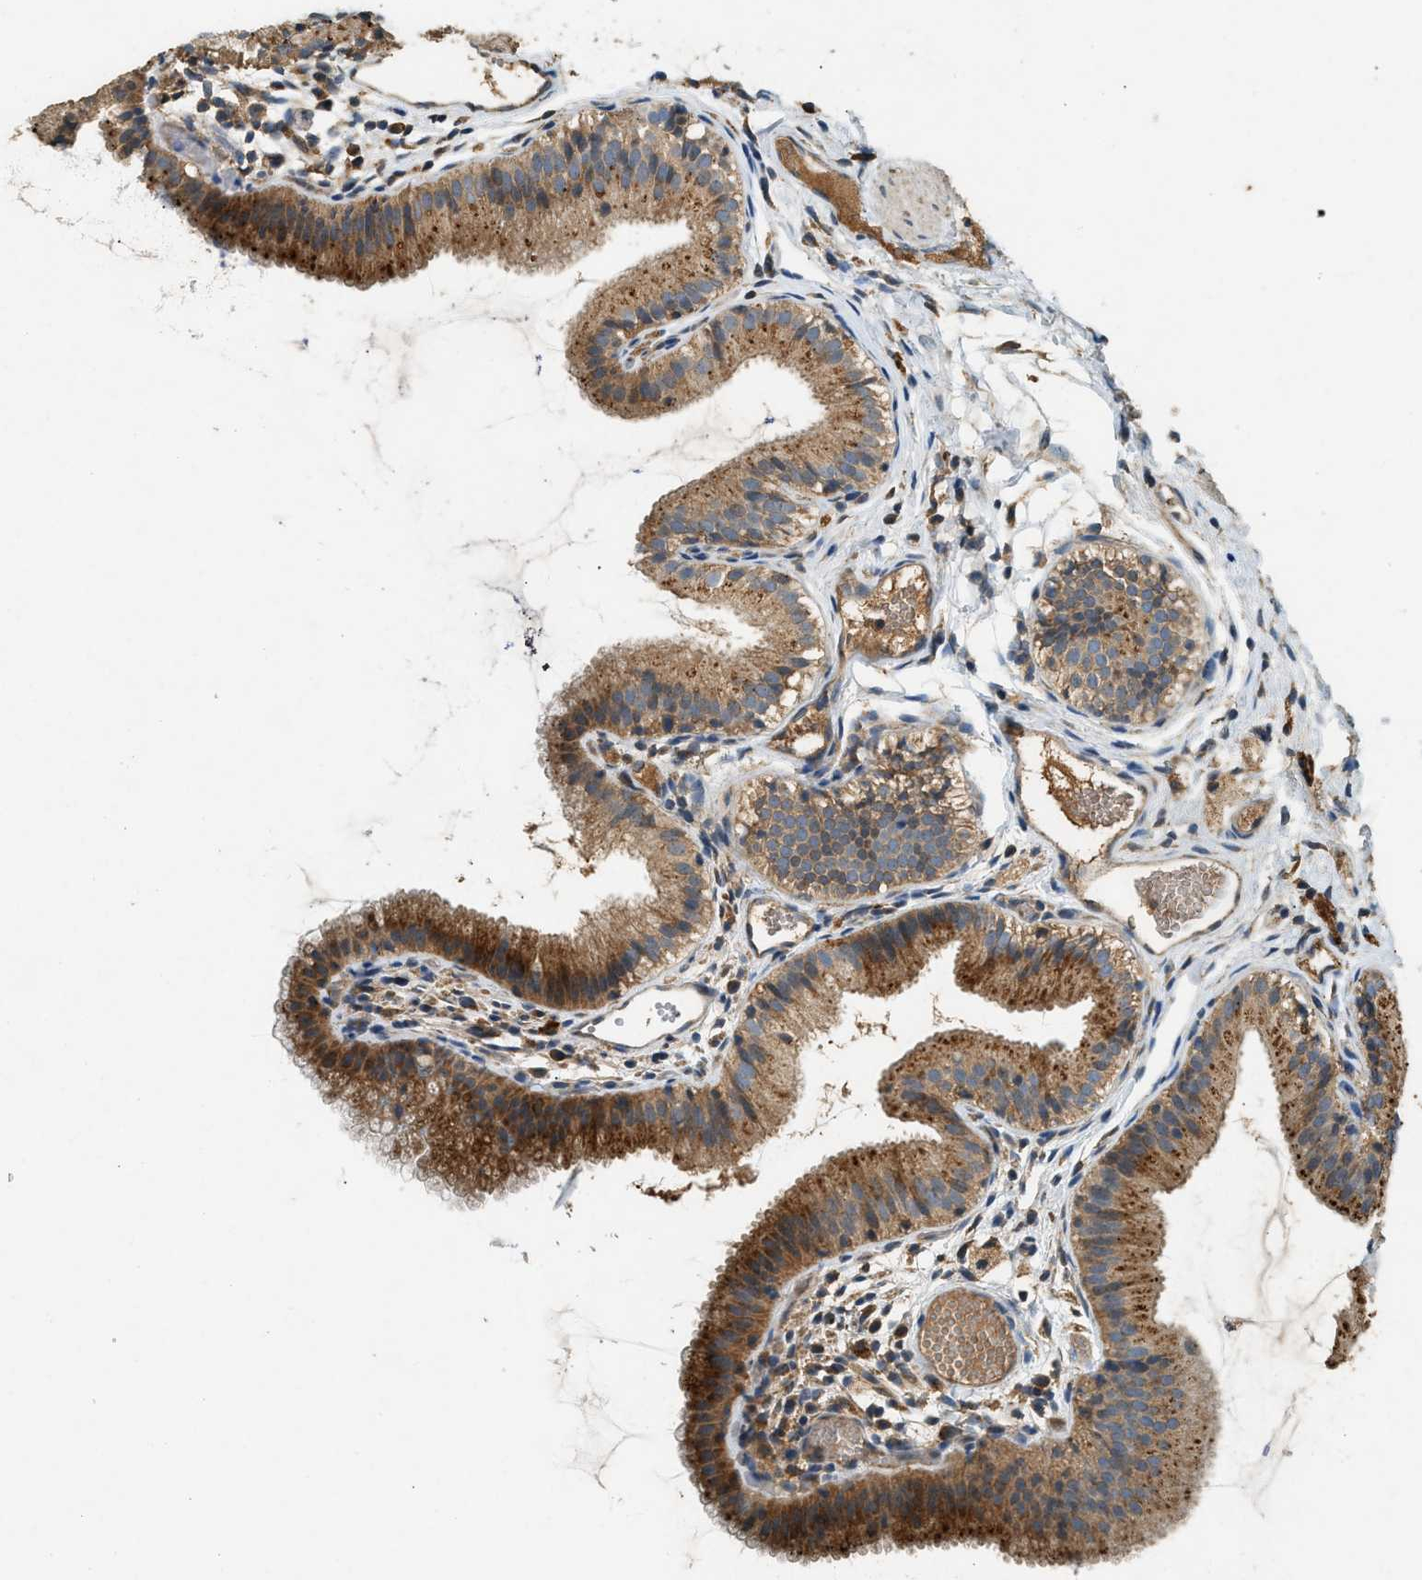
{"staining": {"intensity": "strong", "quantity": ">75%", "location": "cytoplasmic/membranous"}, "tissue": "gallbladder", "cell_type": "Glandular cells", "image_type": "normal", "snomed": [{"axis": "morphology", "description": "Normal tissue, NOS"}, {"axis": "topography", "description": "Gallbladder"}], "caption": "Protein analysis of normal gallbladder reveals strong cytoplasmic/membranous positivity in approximately >75% of glandular cells.", "gene": "CTSB", "patient": {"sex": "female", "age": 26}}